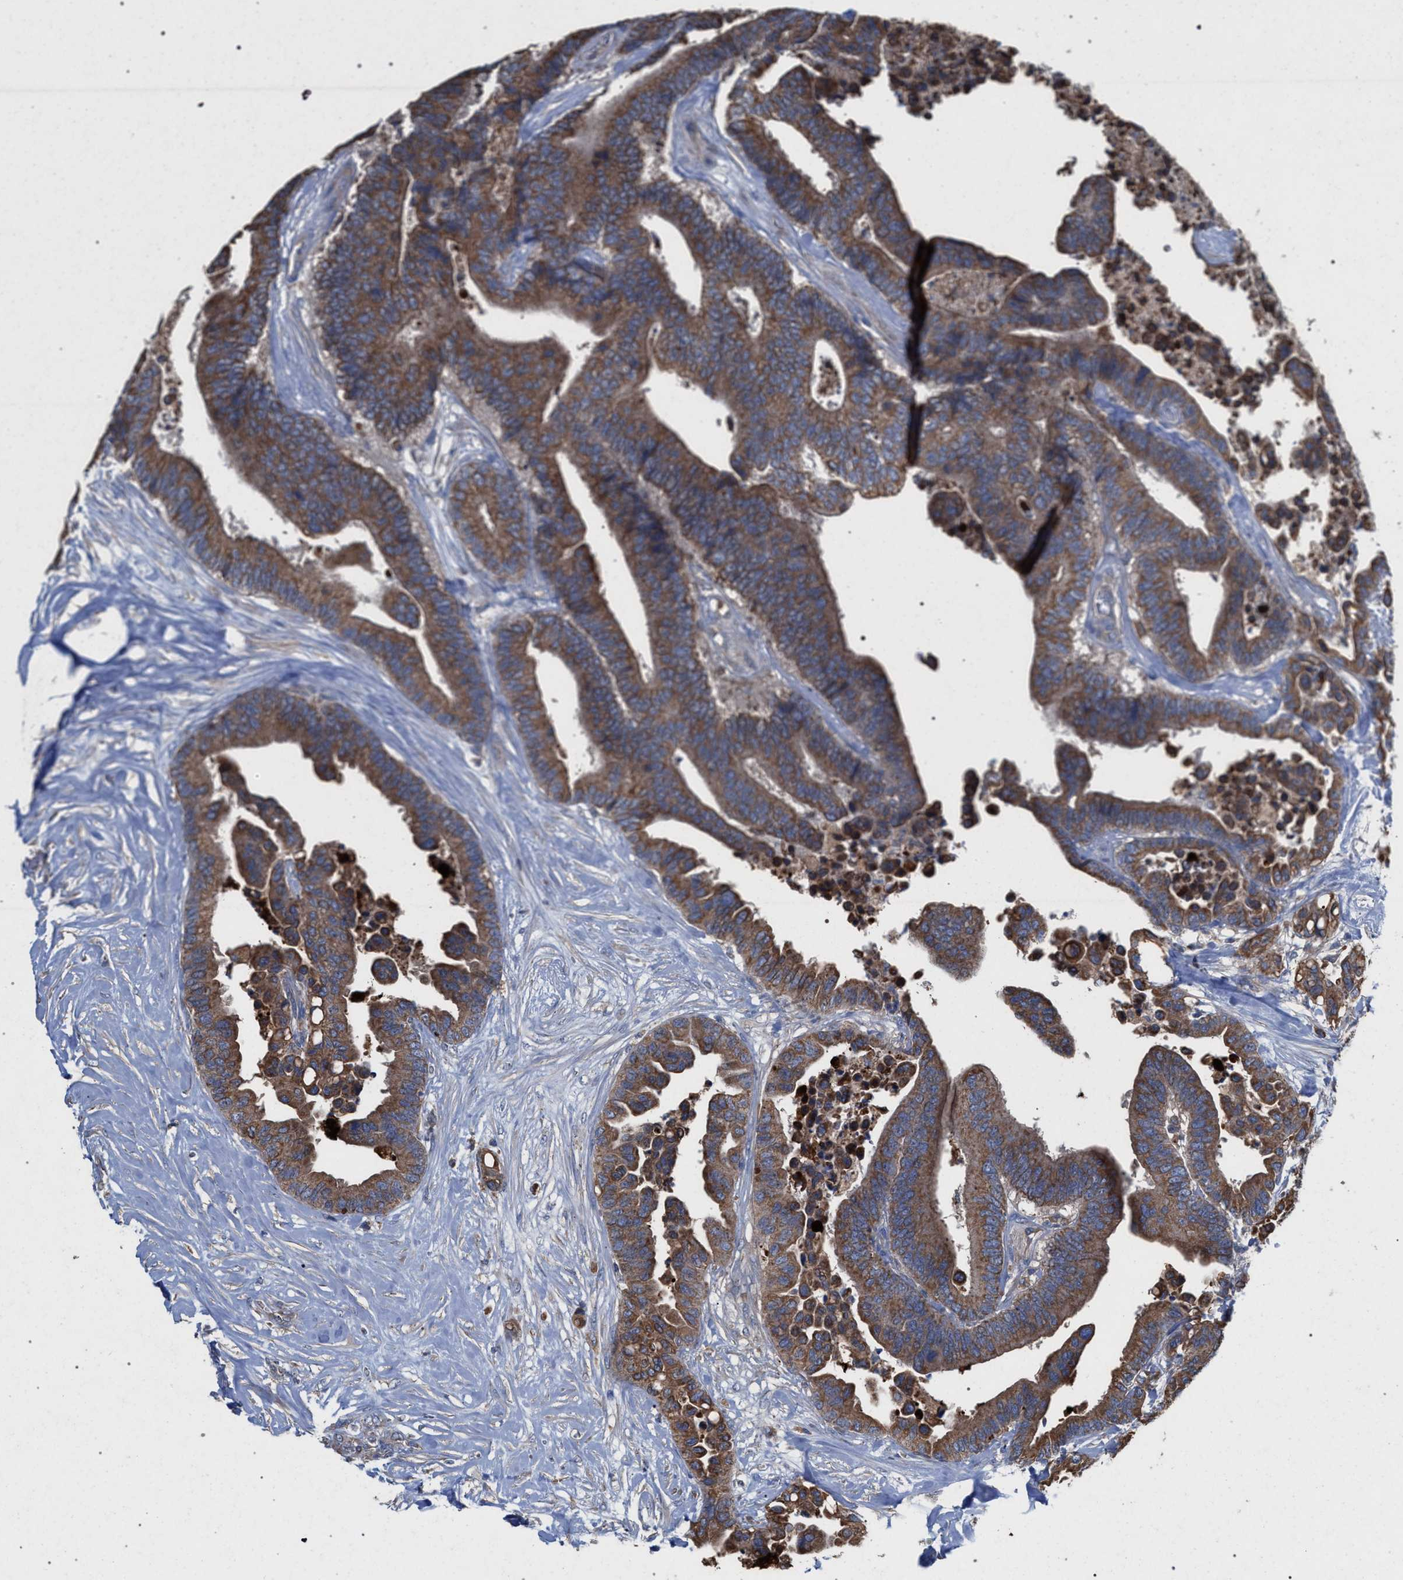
{"staining": {"intensity": "moderate", "quantity": ">75%", "location": "cytoplasmic/membranous"}, "tissue": "colorectal cancer", "cell_type": "Tumor cells", "image_type": "cancer", "snomed": [{"axis": "morphology", "description": "Normal tissue, NOS"}, {"axis": "morphology", "description": "Adenocarcinoma, NOS"}, {"axis": "topography", "description": "Colon"}], "caption": "Colorectal cancer (adenocarcinoma) was stained to show a protein in brown. There is medium levels of moderate cytoplasmic/membranous expression in about >75% of tumor cells. (DAB (3,3'-diaminobenzidine) = brown stain, brightfield microscopy at high magnification).", "gene": "BCL2L12", "patient": {"sex": "male", "age": 82}}